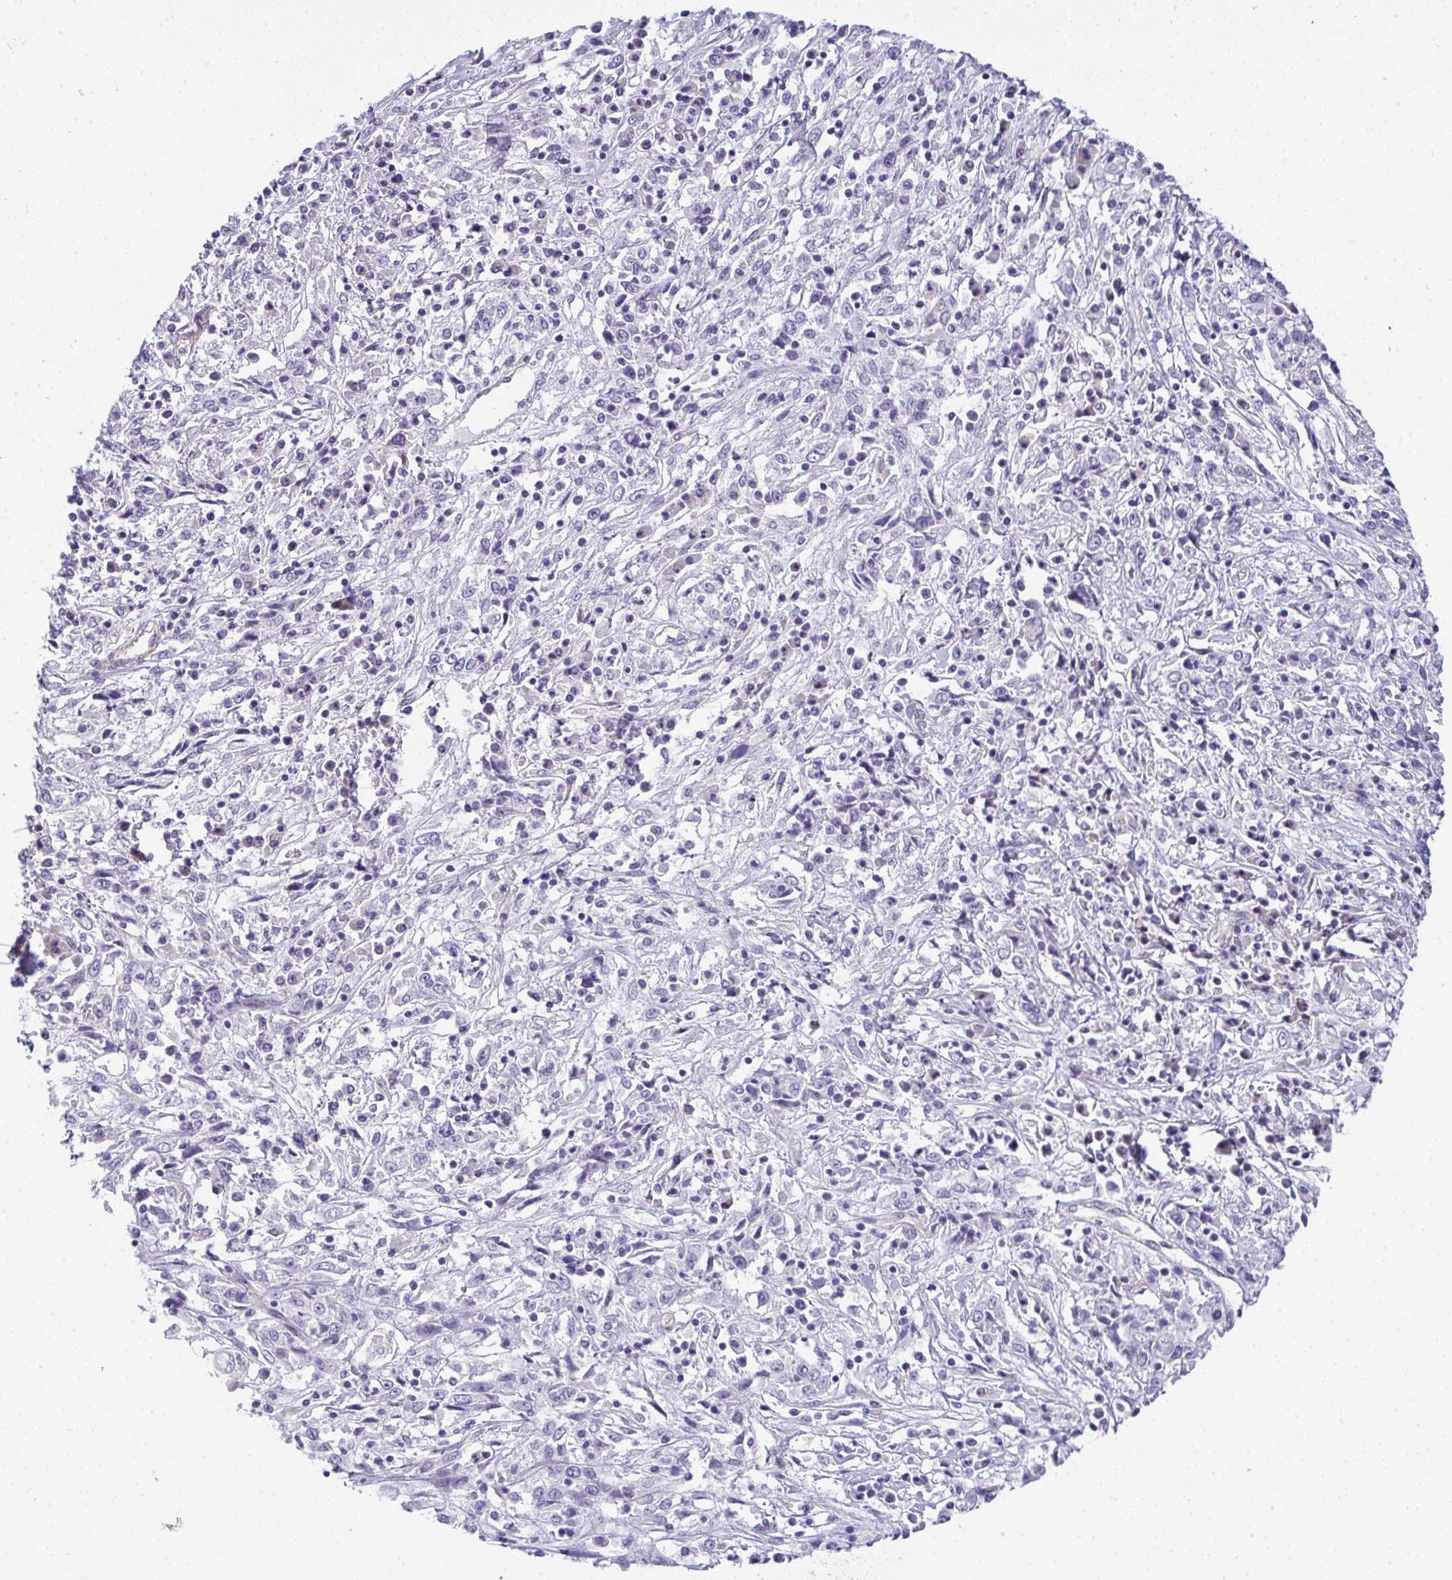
{"staining": {"intensity": "negative", "quantity": "none", "location": "none"}, "tissue": "cervical cancer", "cell_type": "Tumor cells", "image_type": "cancer", "snomed": [{"axis": "morphology", "description": "Adenocarcinoma, NOS"}, {"axis": "topography", "description": "Cervix"}], "caption": "Immunohistochemistry of cervical cancer (adenocarcinoma) demonstrates no expression in tumor cells.", "gene": "MYL12A", "patient": {"sex": "female", "age": 40}}